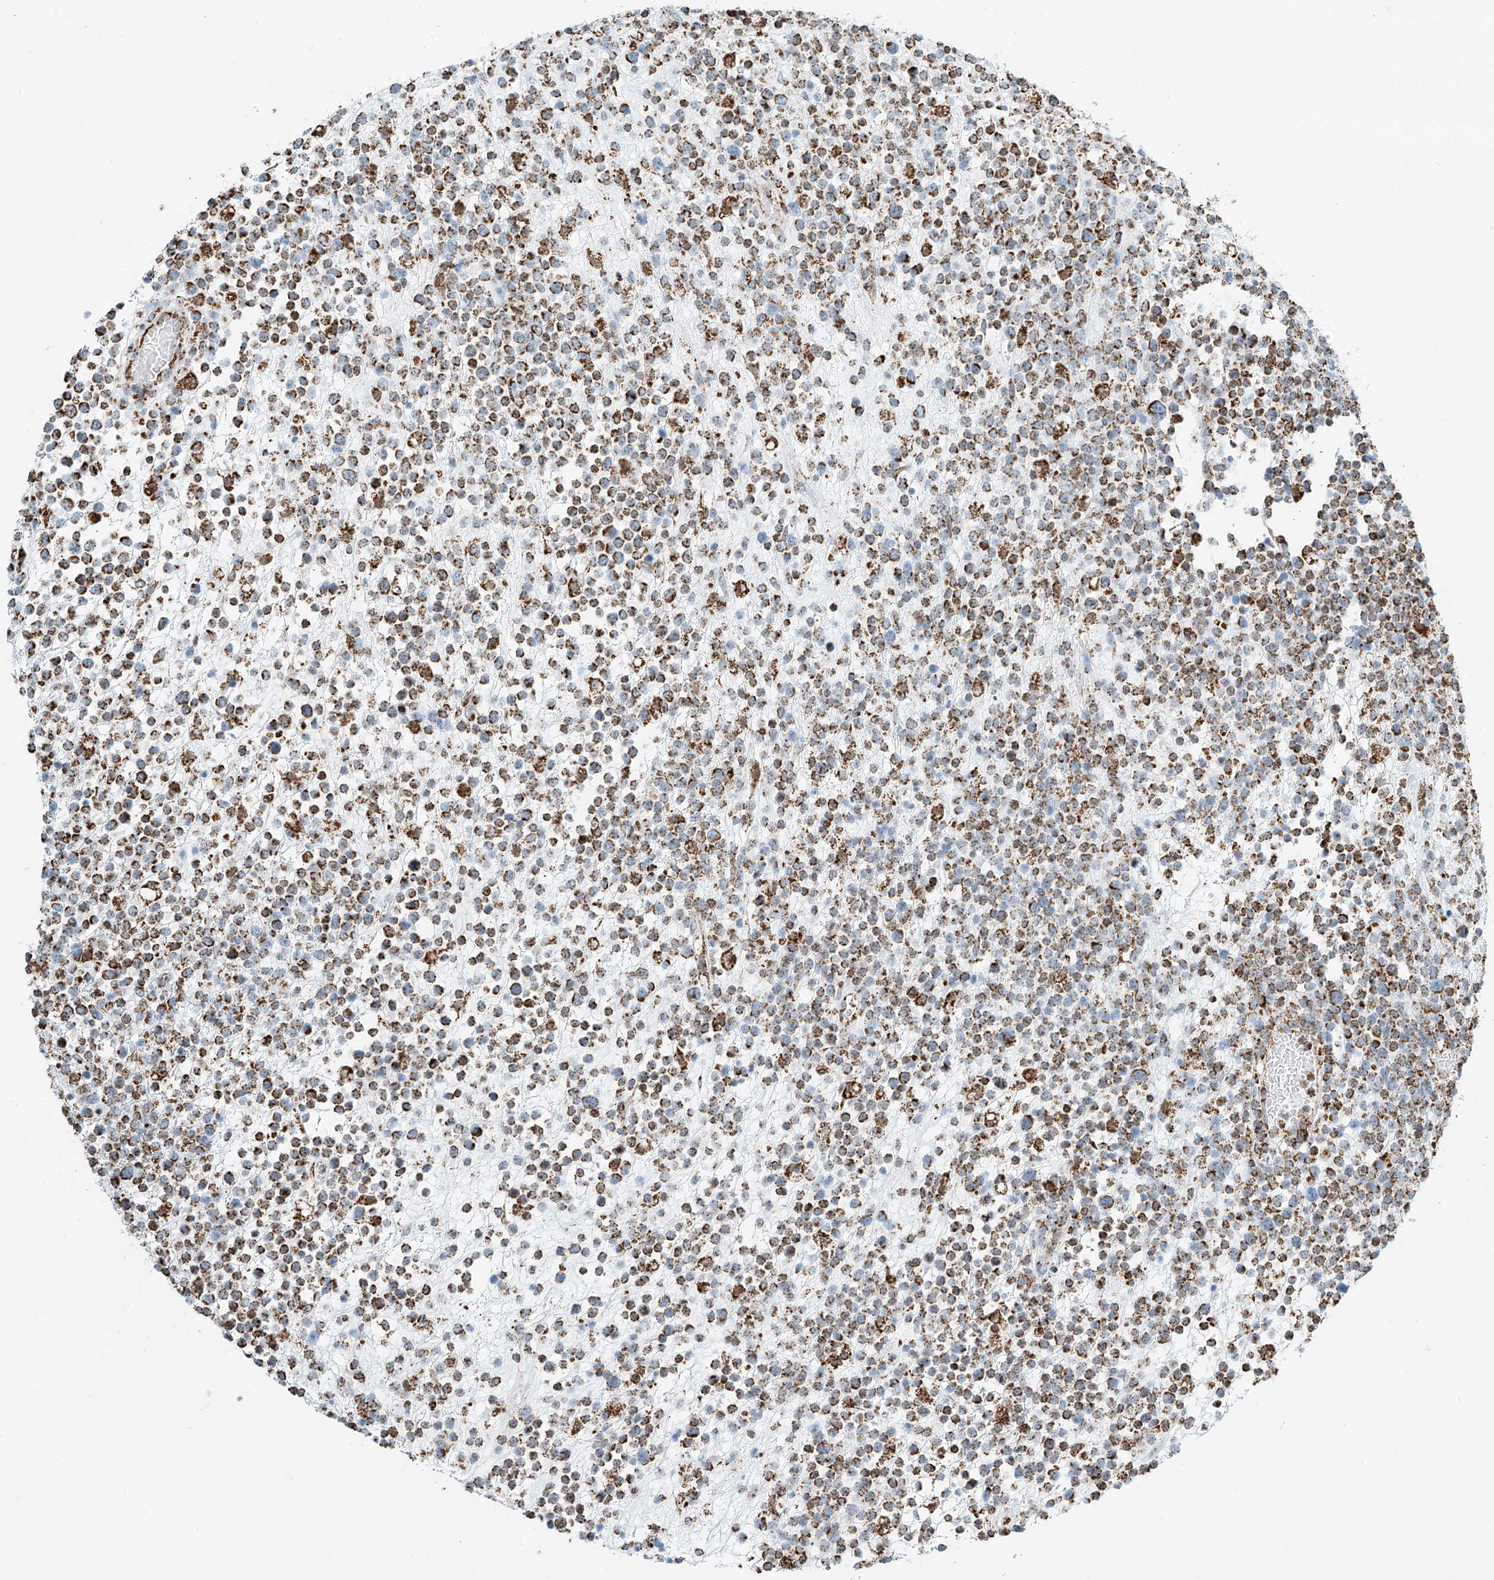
{"staining": {"intensity": "moderate", "quantity": ">75%", "location": "cytoplasmic/membranous"}, "tissue": "lymphoma", "cell_type": "Tumor cells", "image_type": "cancer", "snomed": [{"axis": "morphology", "description": "Malignant lymphoma, non-Hodgkin's type, High grade"}, {"axis": "topography", "description": "Colon"}], "caption": "Immunohistochemical staining of lymphoma demonstrates medium levels of moderate cytoplasmic/membranous protein positivity in about >75% of tumor cells.", "gene": "PPA2", "patient": {"sex": "female", "age": 53}}